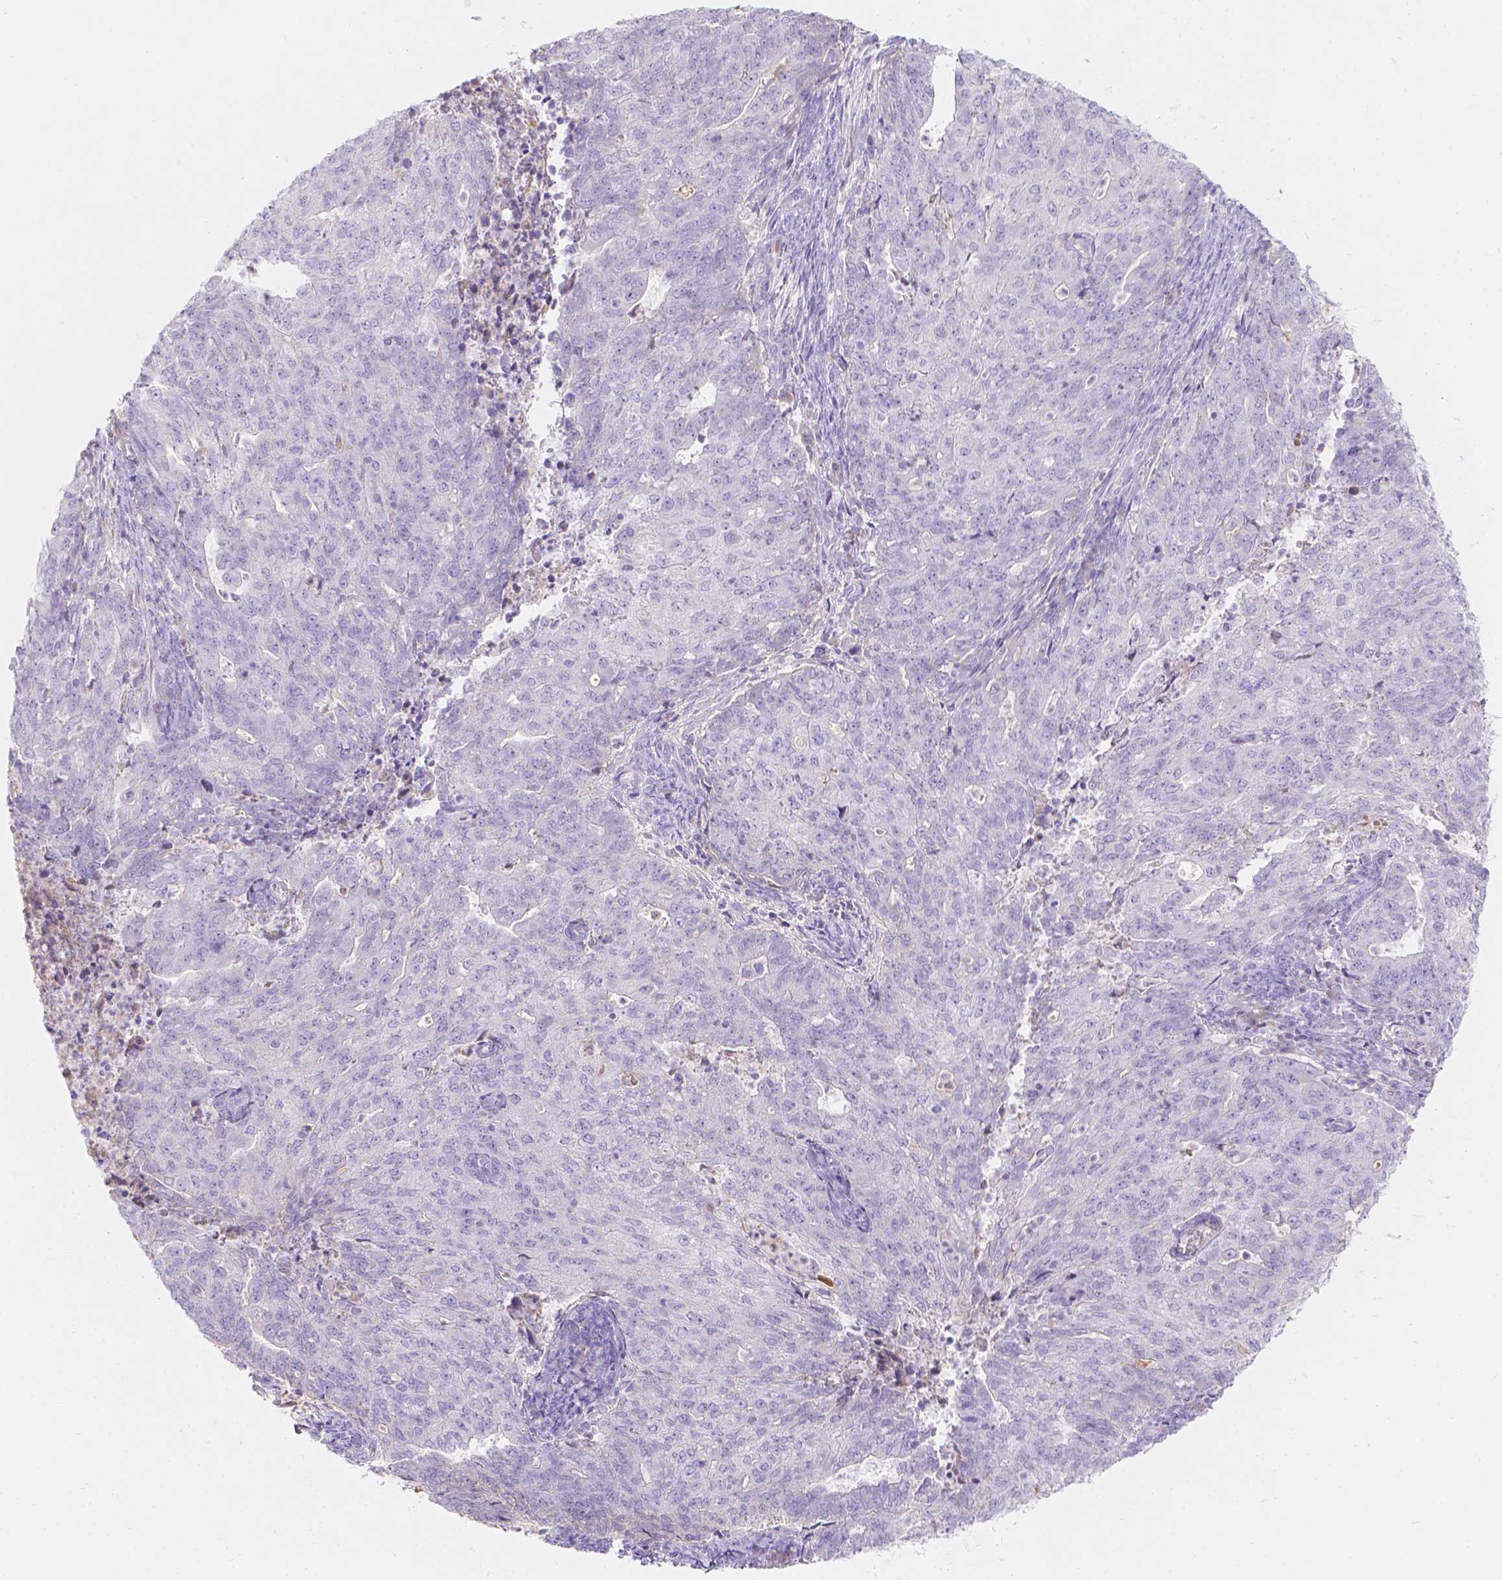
{"staining": {"intensity": "negative", "quantity": "none", "location": "none"}, "tissue": "endometrial cancer", "cell_type": "Tumor cells", "image_type": "cancer", "snomed": [{"axis": "morphology", "description": "Adenocarcinoma, NOS"}, {"axis": "topography", "description": "Endometrium"}], "caption": "High magnification brightfield microscopy of endometrial cancer stained with DAB (brown) and counterstained with hematoxylin (blue): tumor cells show no significant positivity.", "gene": "GAL3ST2", "patient": {"sex": "female", "age": 82}}